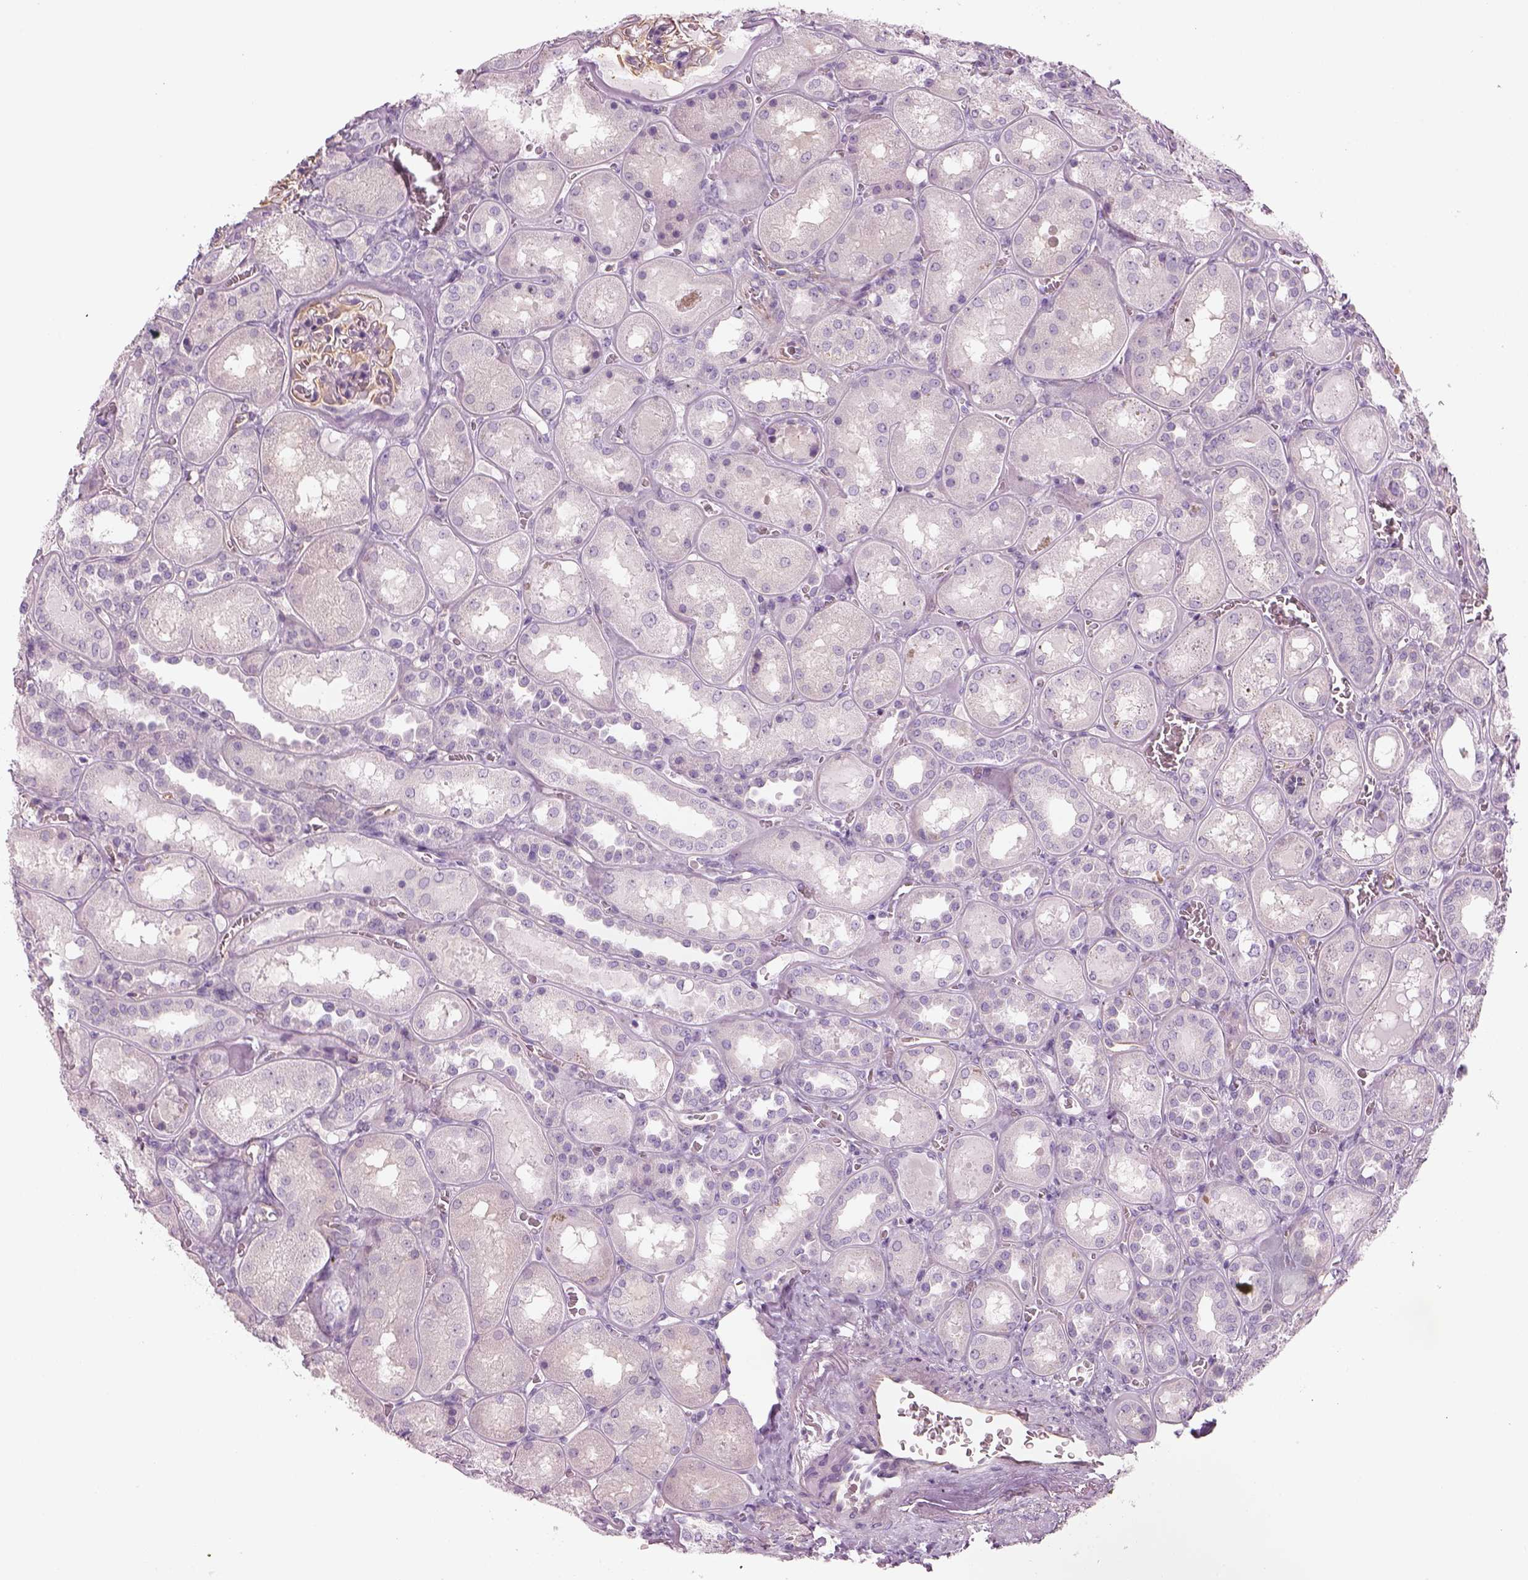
{"staining": {"intensity": "weak", "quantity": ">75%", "location": "cytoplasmic/membranous"}, "tissue": "kidney", "cell_type": "Cells in glomeruli", "image_type": "normal", "snomed": [{"axis": "morphology", "description": "Normal tissue, NOS"}, {"axis": "topography", "description": "Kidney"}], "caption": "Immunohistochemistry (IHC) (DAB (3,3'-diaminobenzidine)) staining of normal kidney demonstrates weak cytoplasmic/membranous protein staining in approximately >75% of cells in glomeruli. The protein of interest is shown in brown color, while the nuclei are stained blue.", "gene": "SLC1A7", "patient": {"sex": "male", "age": 73}}